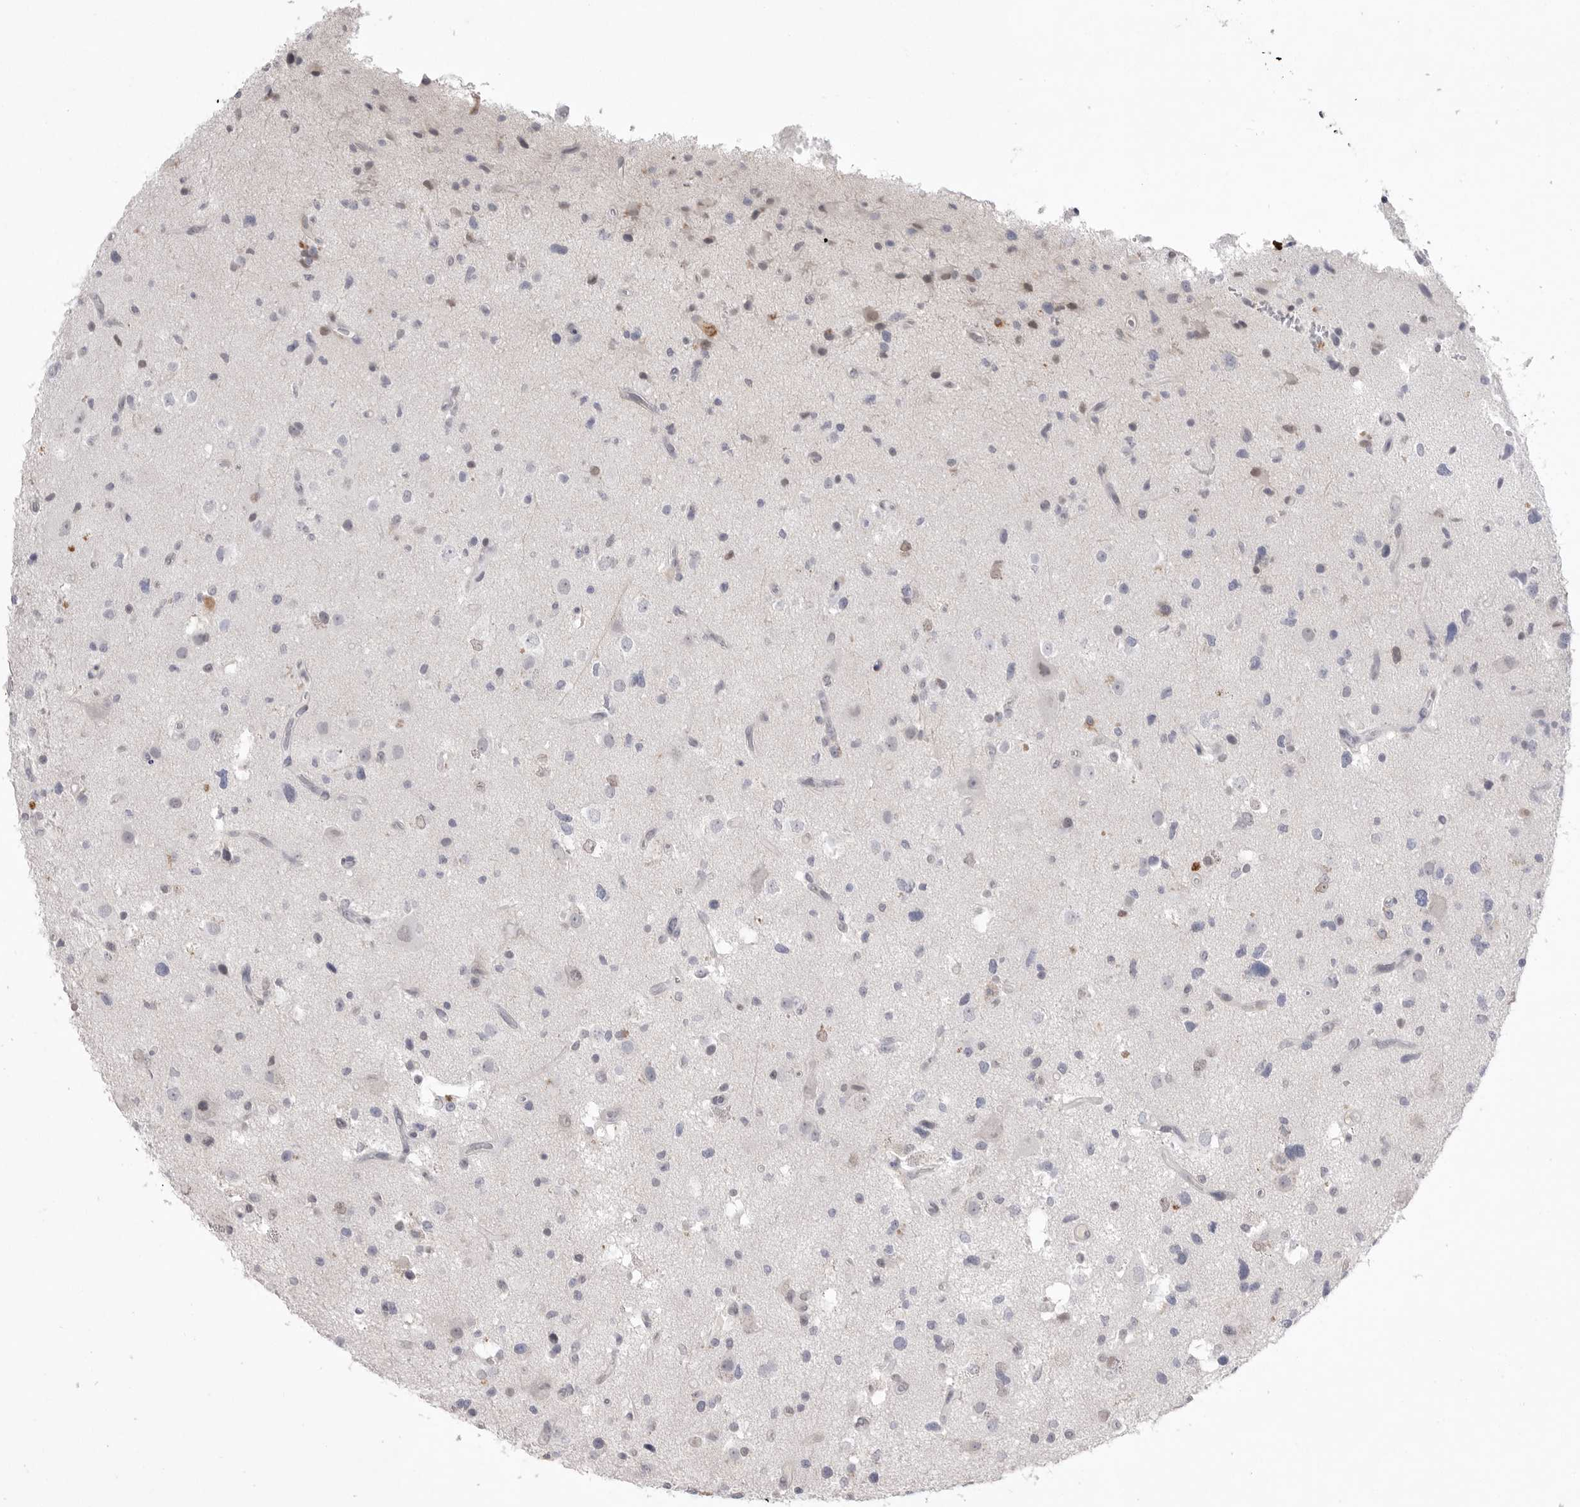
{"staining": {"intensity": "weak", "quantity": "<25%", "location": "nuclear"}, "tissue": "glioma", "cell_type": "Tumor cells", "image_type": "cancer", "snomed": [{"axis": "morphology", "description": "Glioma, malignant, High grade"}, {"axis": "topography", "description": "Brain"}], "caption": "The histopathology image shows no significant staining in tumor cells of high-grade glioma (malignant).", "gene": "ZBTB7B", "patient": {"sex": "male", "age": 33}}